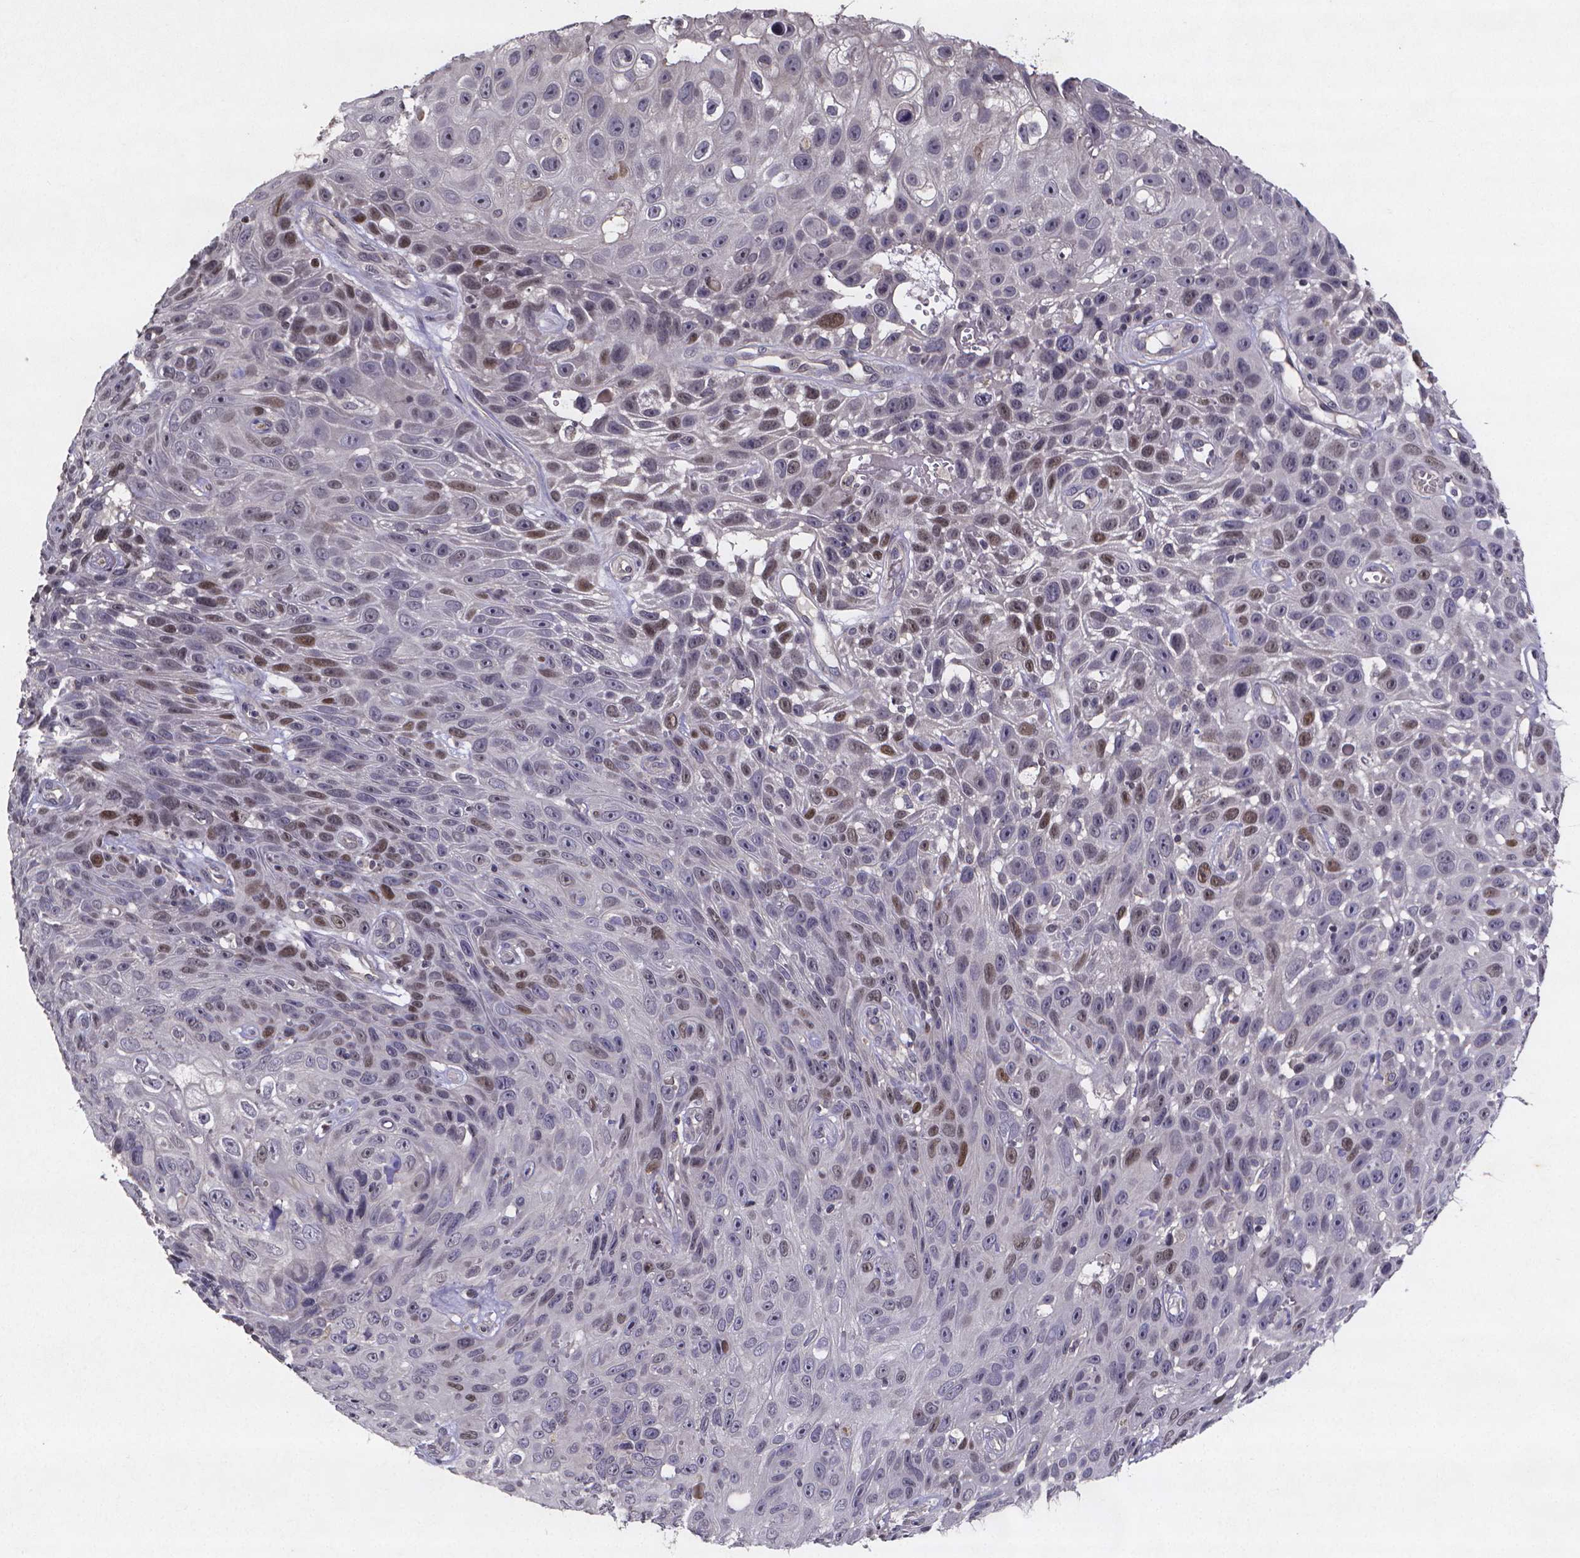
{"staining": {"intensity": "moderate", "quantity": "<25%", "location": "nuclear"}, "tissue": "skin cancer", "cell_type": "Tumor cells", "image_type": "cancer", "snomed": [{"axis": "morphology", "description": "Squamous cell carcinoma, NOS"}, {"axis": "topography", "description": "Skin"}], "caption": "Tumor cells demonstrate moderate nuclear positivity in approximately <25% of cells in skin cancer (squamous cell carcinoma).", "gene": "TP73", "patient": {"sex": "male", "age": 82}}